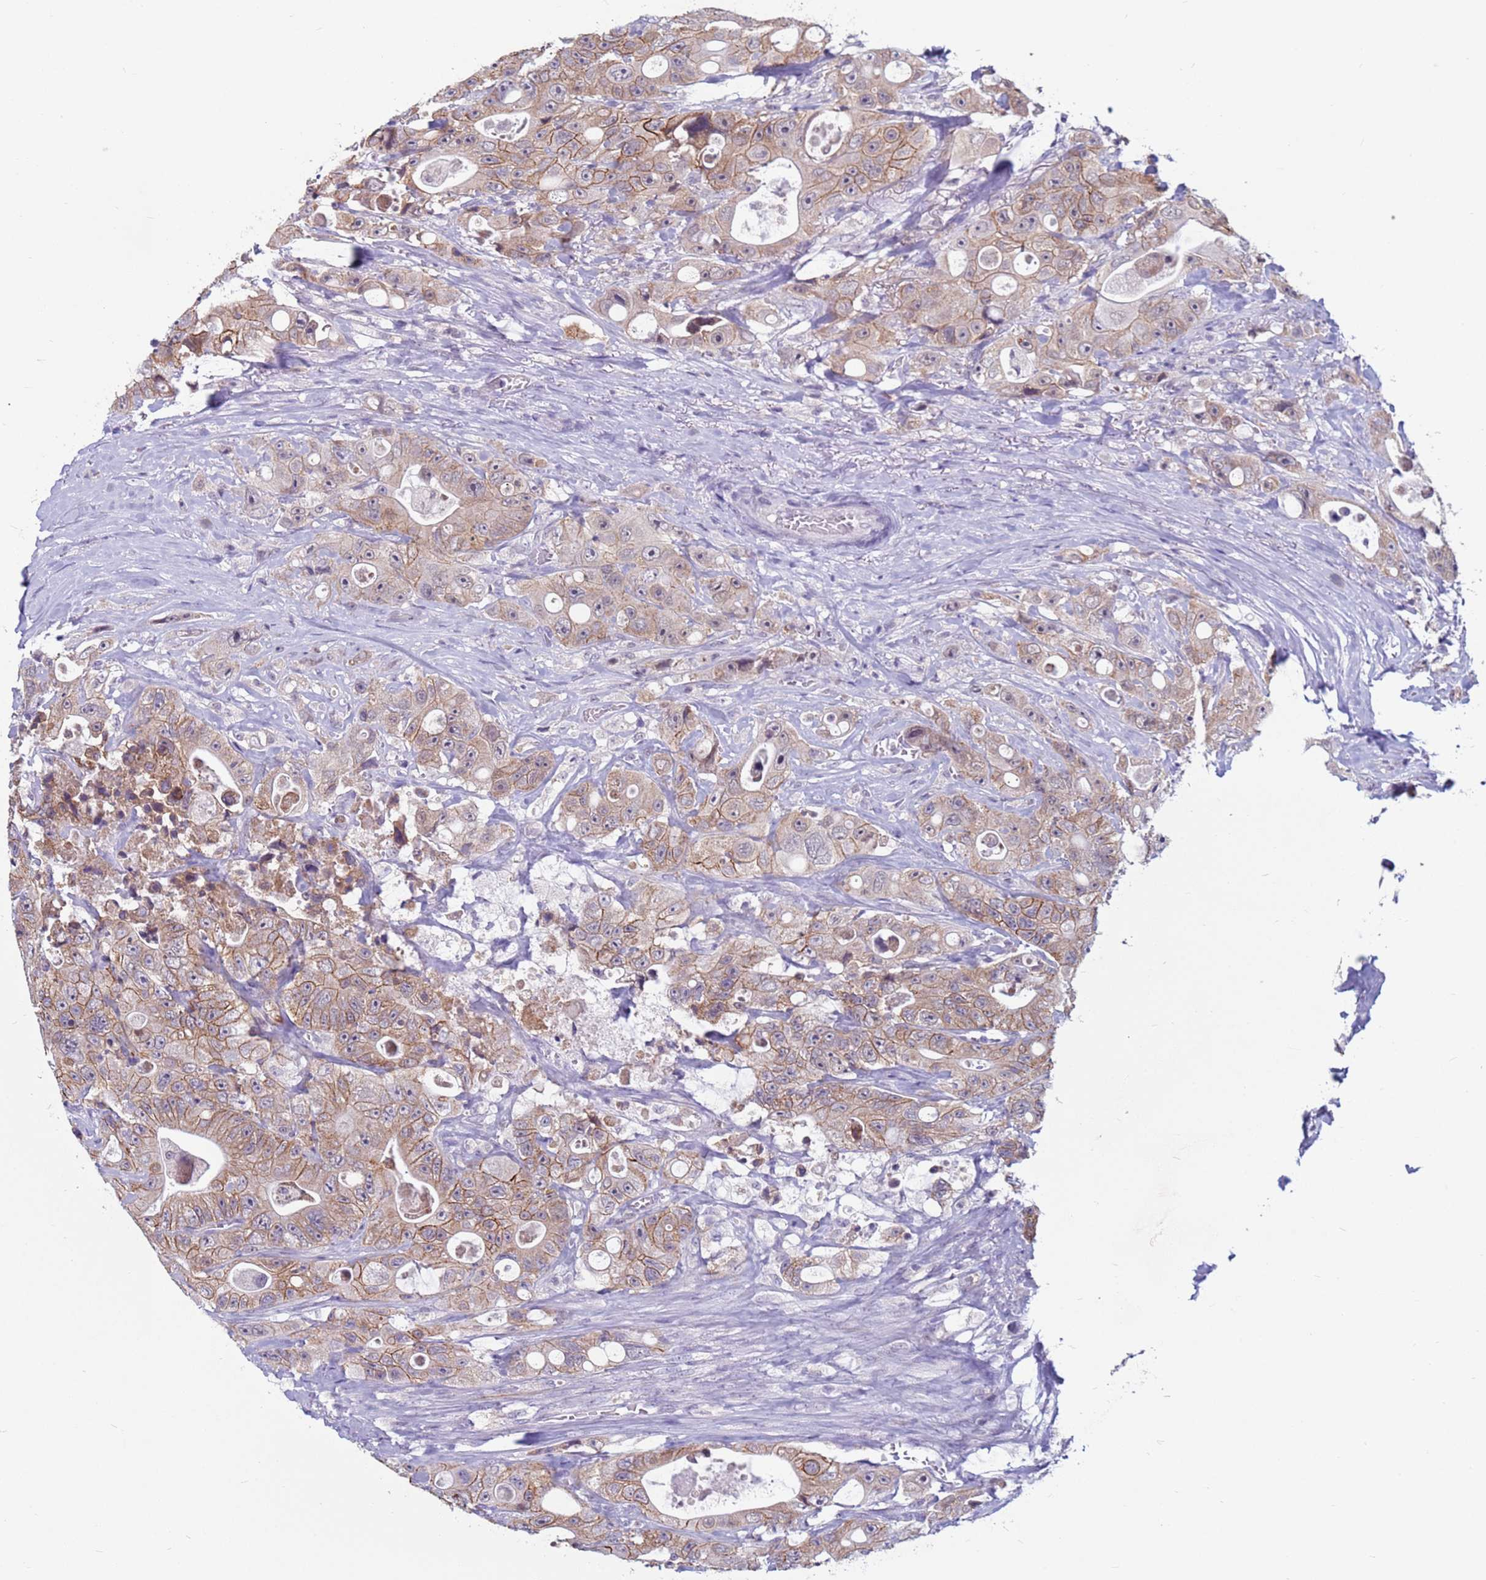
{"staining": {"intensity": "moderate", "quantity": "25%-75%", "location": "cytoplasmic/membranous"}, "tissue": "colorectal cancer", "cell_type": "Tumor cells", "image_type": "cancer", "snomed": [{"axis": "morphology", "description": "Adenocarcinoma, NOS"}, {"axis": "topography", "description": "Colon"}], "caption": "Colorectal adenocarcinoma stained with IHC shows moderate cytoplasmic/membranous staining in approximately 25%-75% of tumor cells.", "gene": "CDK2AP2", "patient": {"sex": "female", "age": 46}}